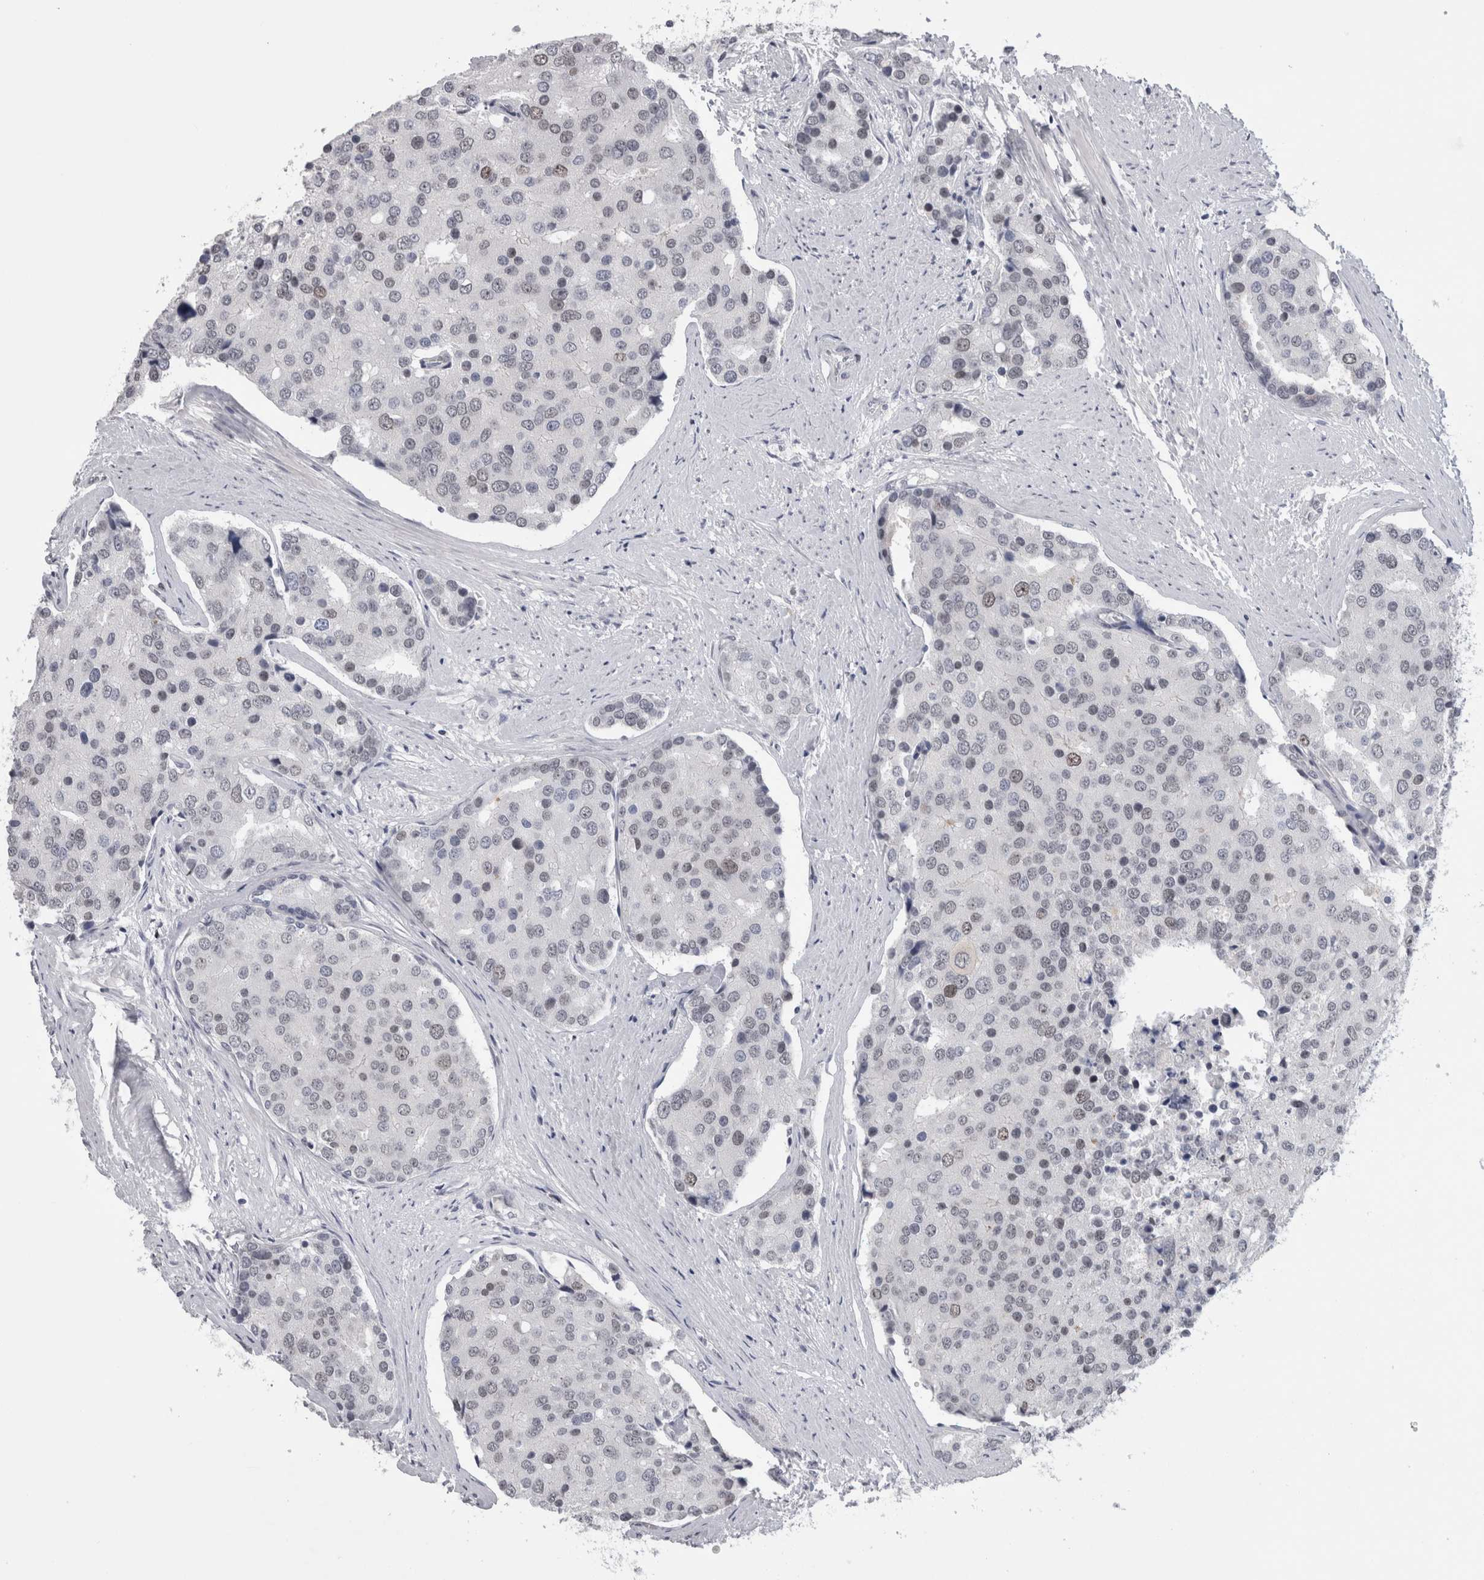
{"staining": {"intensity": "weak", "quantity": "<25%", "location": "nuclear"}, "tissue": "prostate cancer", "cell_type": "Tumor cells", "image_type": "cancer", "snomed": [{"axis": "morphology", "description": "Adenocarcinoma, High grade"}, {"axis": "topography", "description": "Prostate"}], "caption": "DAB (3,3'-diaminobenzidine) immunohistochemical staining of prostate cancer (adenocarcinoma (high-grade)) demonstrates no significant staining in tumor cells. (DAB (3,3'-diaminobenzidine) immunohistochemistry visualized using brightfield microscopy, high magnification).", "gene": "KIF18B", "patient": {"sex": "male", "age": 50}}